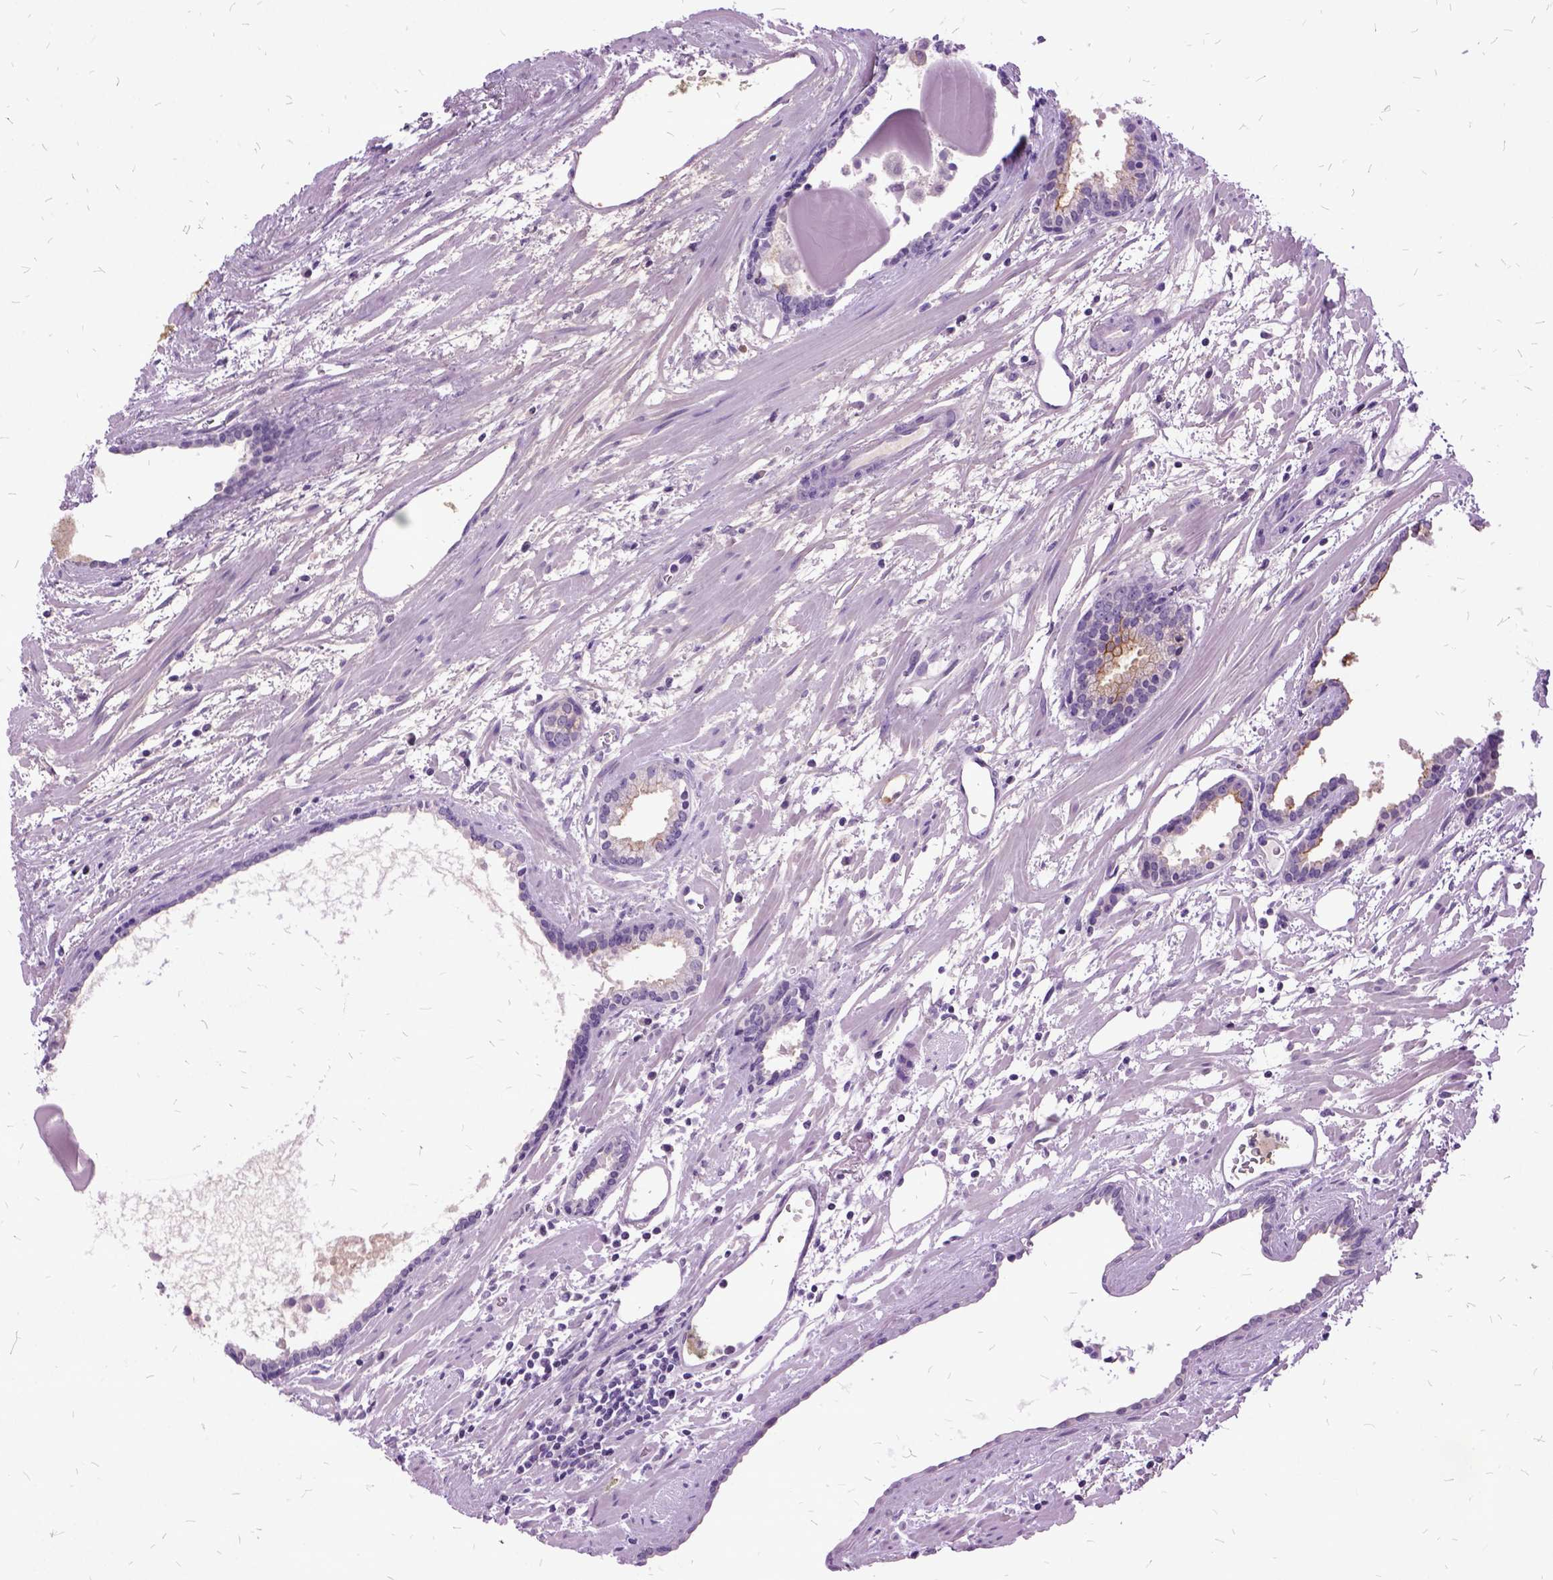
{"staining": {"intensity": "moderate", "quantity": "<25%", "location": "cytoplasmic/membranous"}, "tissue": "prostate cancer", "cell_type": "Tumor cells", "image_type": "cancer", "snomed": [{"axis": "morphology", "description": "Adenocarcinoma, High grade"}, {"axis": "topography", "description": "Prostate"}], "caption": "An image of prostate cancer (high-grade adenocarcinoma) stained for a protein displays moderate cytoplasmic/membranous brown staining in tumor cells.", "gene": "MME", "patient": {"sex": "male", "age": 68}}